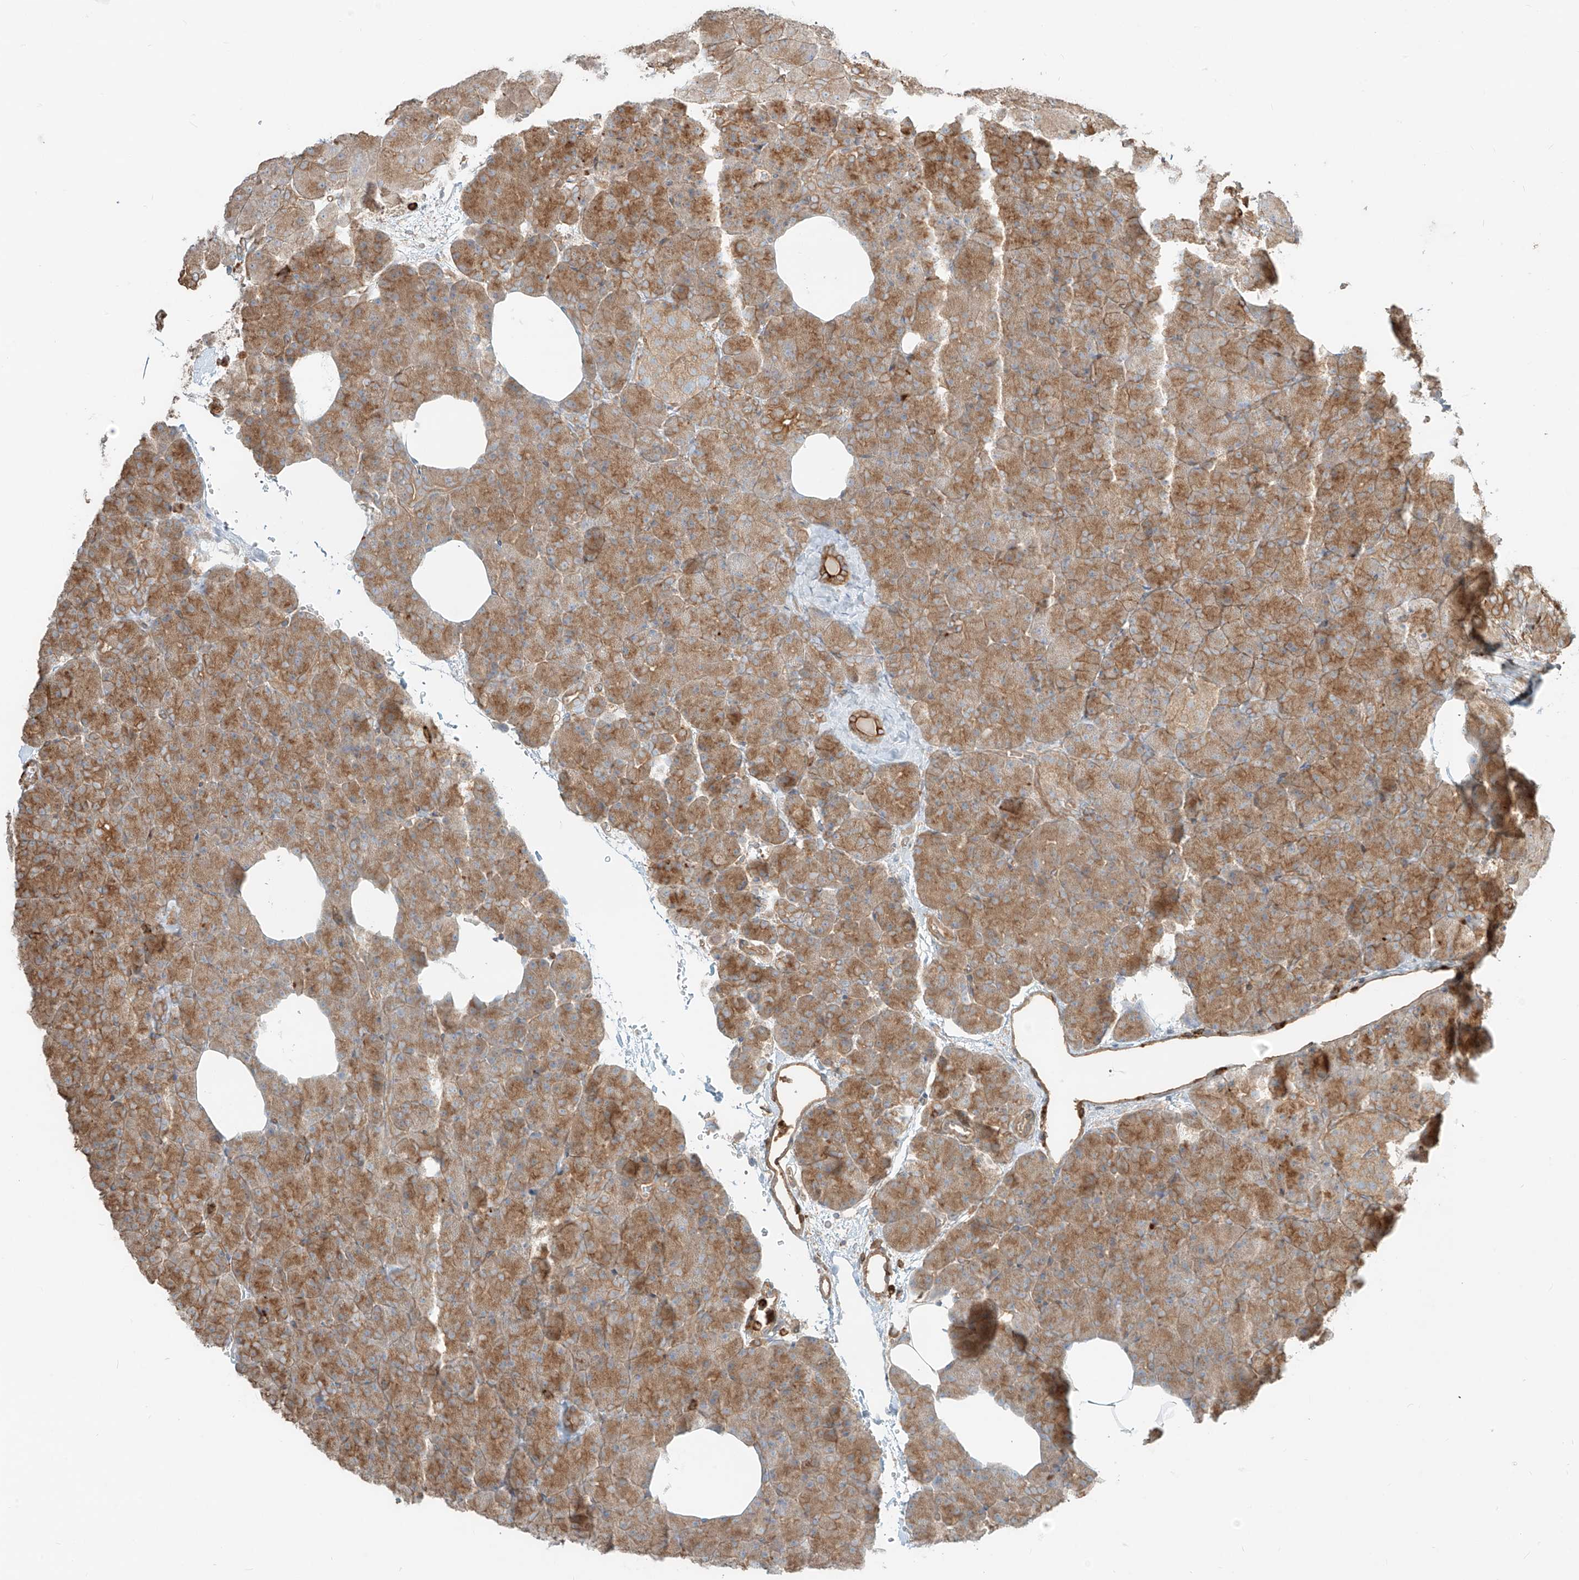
{"staining": {"intensity": "moderate", "quantity": ">75%", "location": "cytoplasmic/membranous"}, "tissue": "pancreas", "cell_type": "Exocrine glandular cells", "image_type": "normal", "snomed": [{"axis": "morphology", "description": "Normal tissue, NOS"}, {"axis": "morphology", "description": "Carcinoid, malignant, NOS"}, {"axis": "topography", "description": "Pancreas"}], "caption": "Pancreas stained with IHC demonstrates moderate cytoplasmic/membranous positivity in about >75% of exocrine glandular cells. The staining is performed using DAB brown chromogen to label protein expression. The nuclei are counter-stained blue using hematoxylin.", "gene": "CCDC115", "patient": {"sex": "female", "age": 35}}